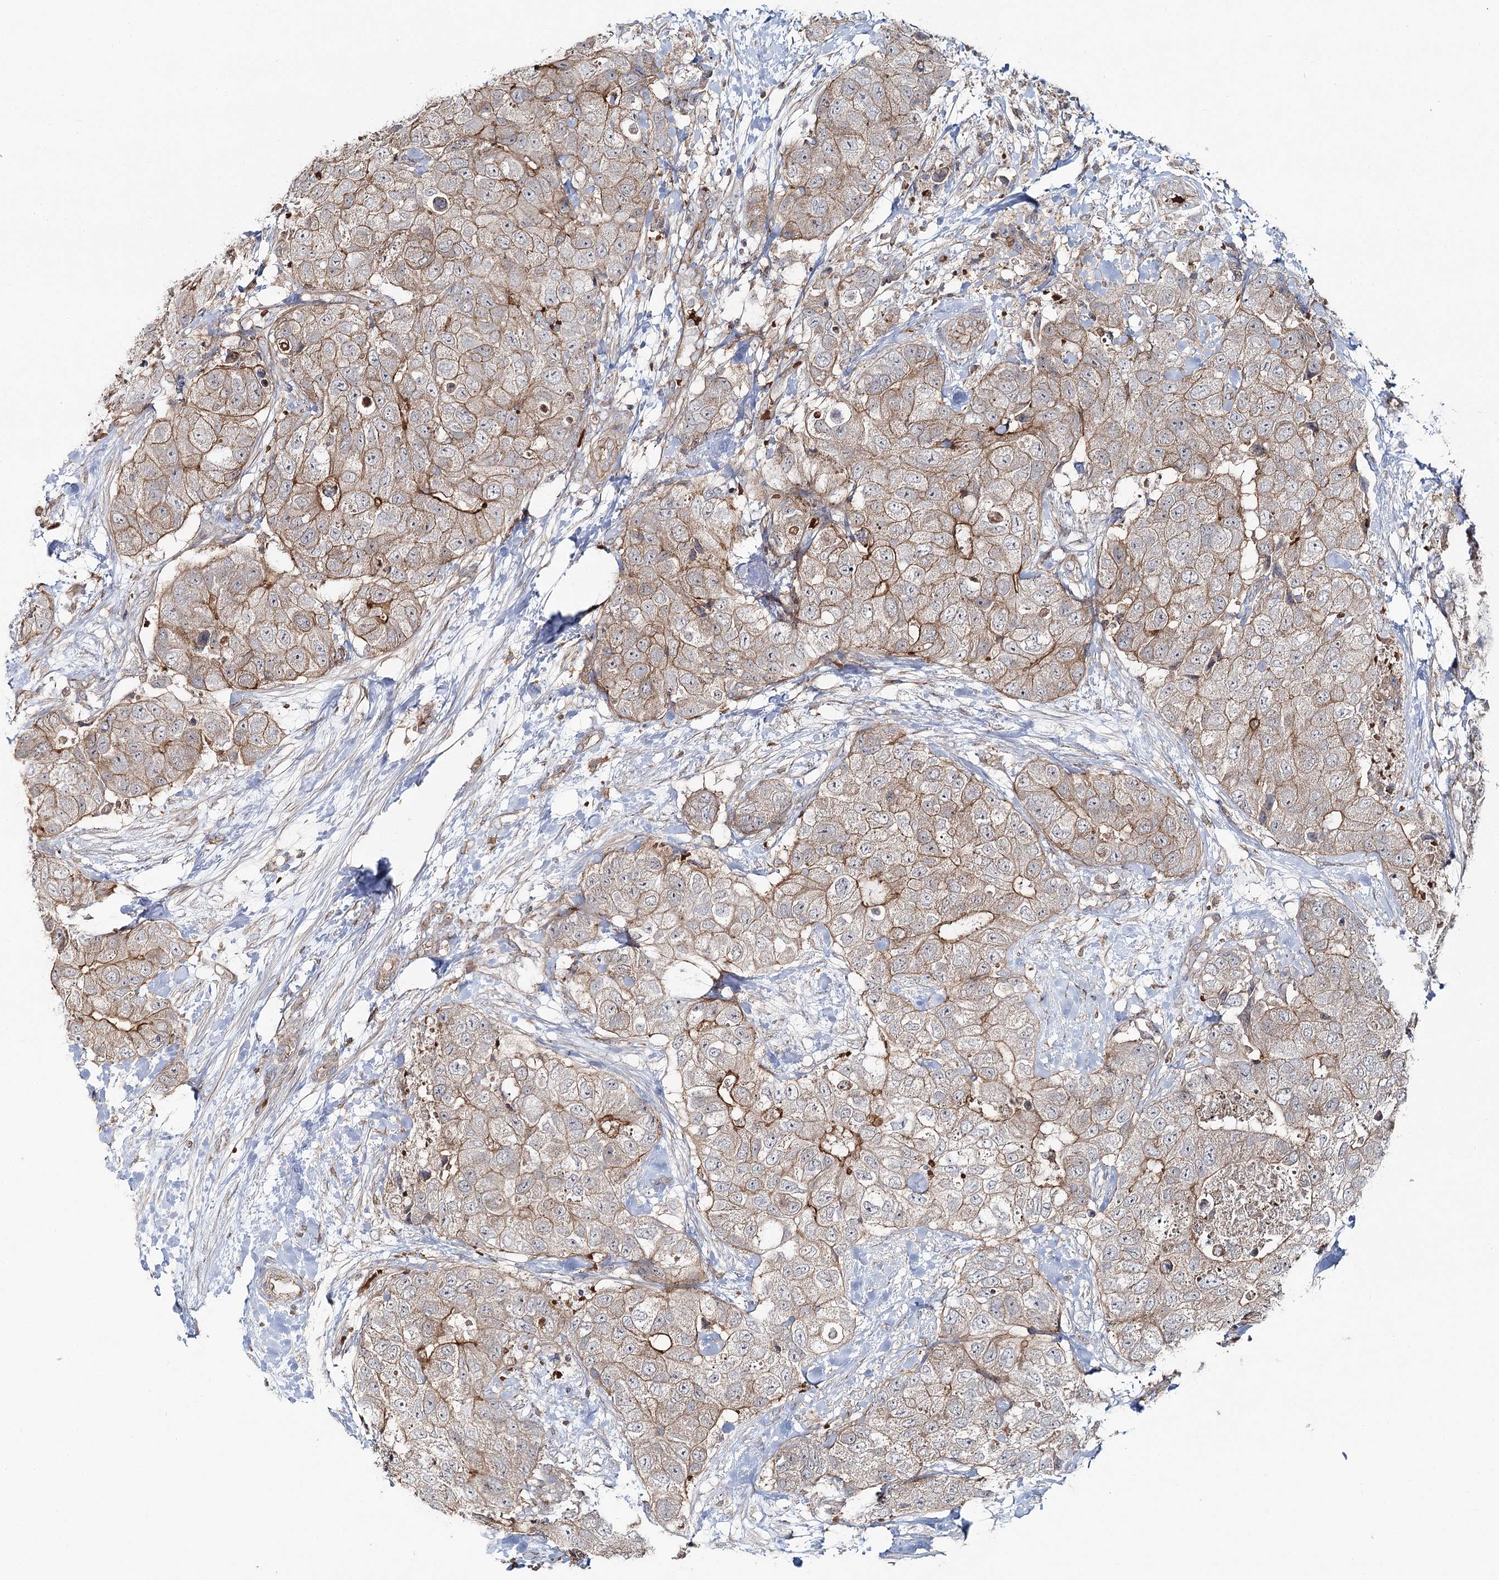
{"staining": {"intensity": "weak", "quantity": ">75%", "location": "cytoplasmic/membranous"}, "tissue": "breast cancer", "cell_type": "Tumor cells", "image_type": "cancer", "snomed": [{"axis": "morphology", "description": "Duct carcinoma"}, {"axis": "topography", "description": "Breast"}], "caption": "Immunohistochemistry staining of breast intraductal carcinoma, which reveals low levels of weak cytoplasmic/membranous expression in approximately >75% of tumor cells indicating weak cytoplasmic/membranous protein positivity. The staining was performed using DAB (3,3'-diaminobenzidine) (brown) for protein detection and nuclei were counterstained in hematoxylin (blue).", "gene": "PCBD2", "patient": {"sex": "female", "age": 62}}